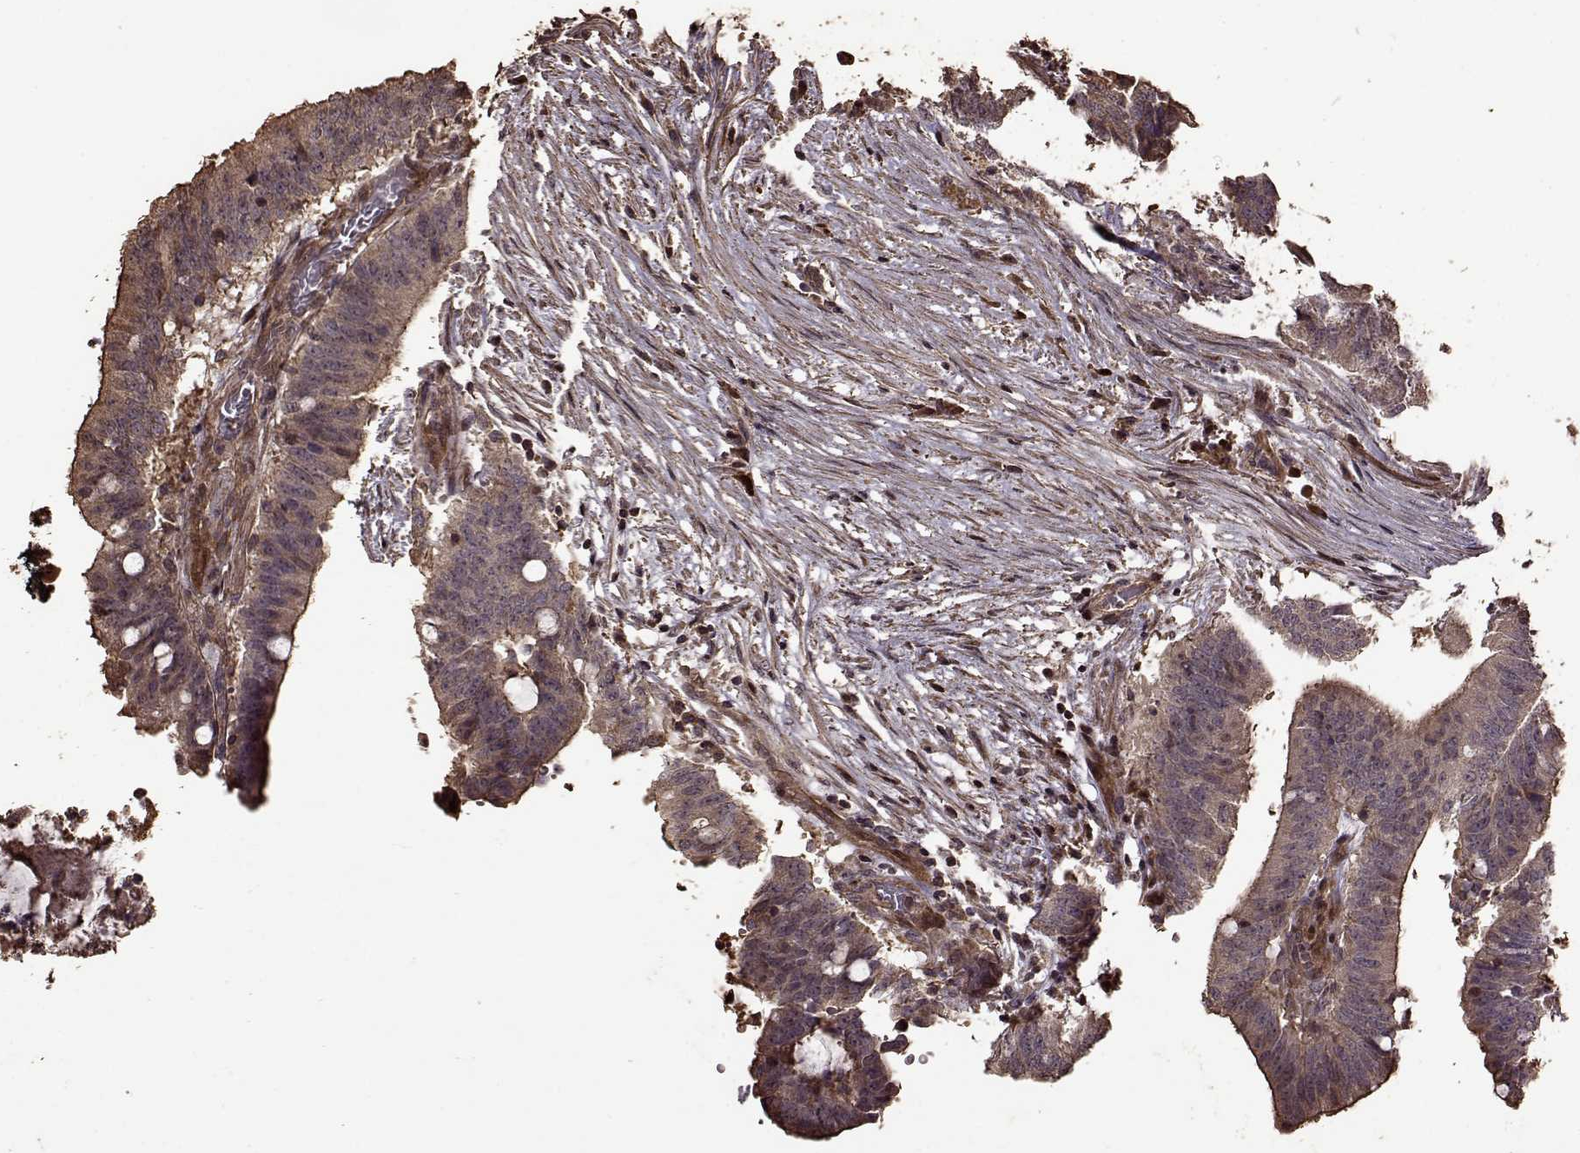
{"staining": {"intensity": "weak", "quantity": ">75%", "location": "cytoplasmic/membranous"}, "tissue": "colorectal cancer", "cell_type": "Tumor cells", "image_type": "cancer", "snomed": [{"axis": "morphology", "description": "Adenocarcinoma, NOS"}, {"axis": "topography", "description": "Colon"}], "caption": "Colorectal adenocarcinoma tissue reveals weak cytoplasmic/membranous positivity in approximately >75% of tumor cells", "gene": "FBXW11", "patient": {"sex": "female", "age": 43}}